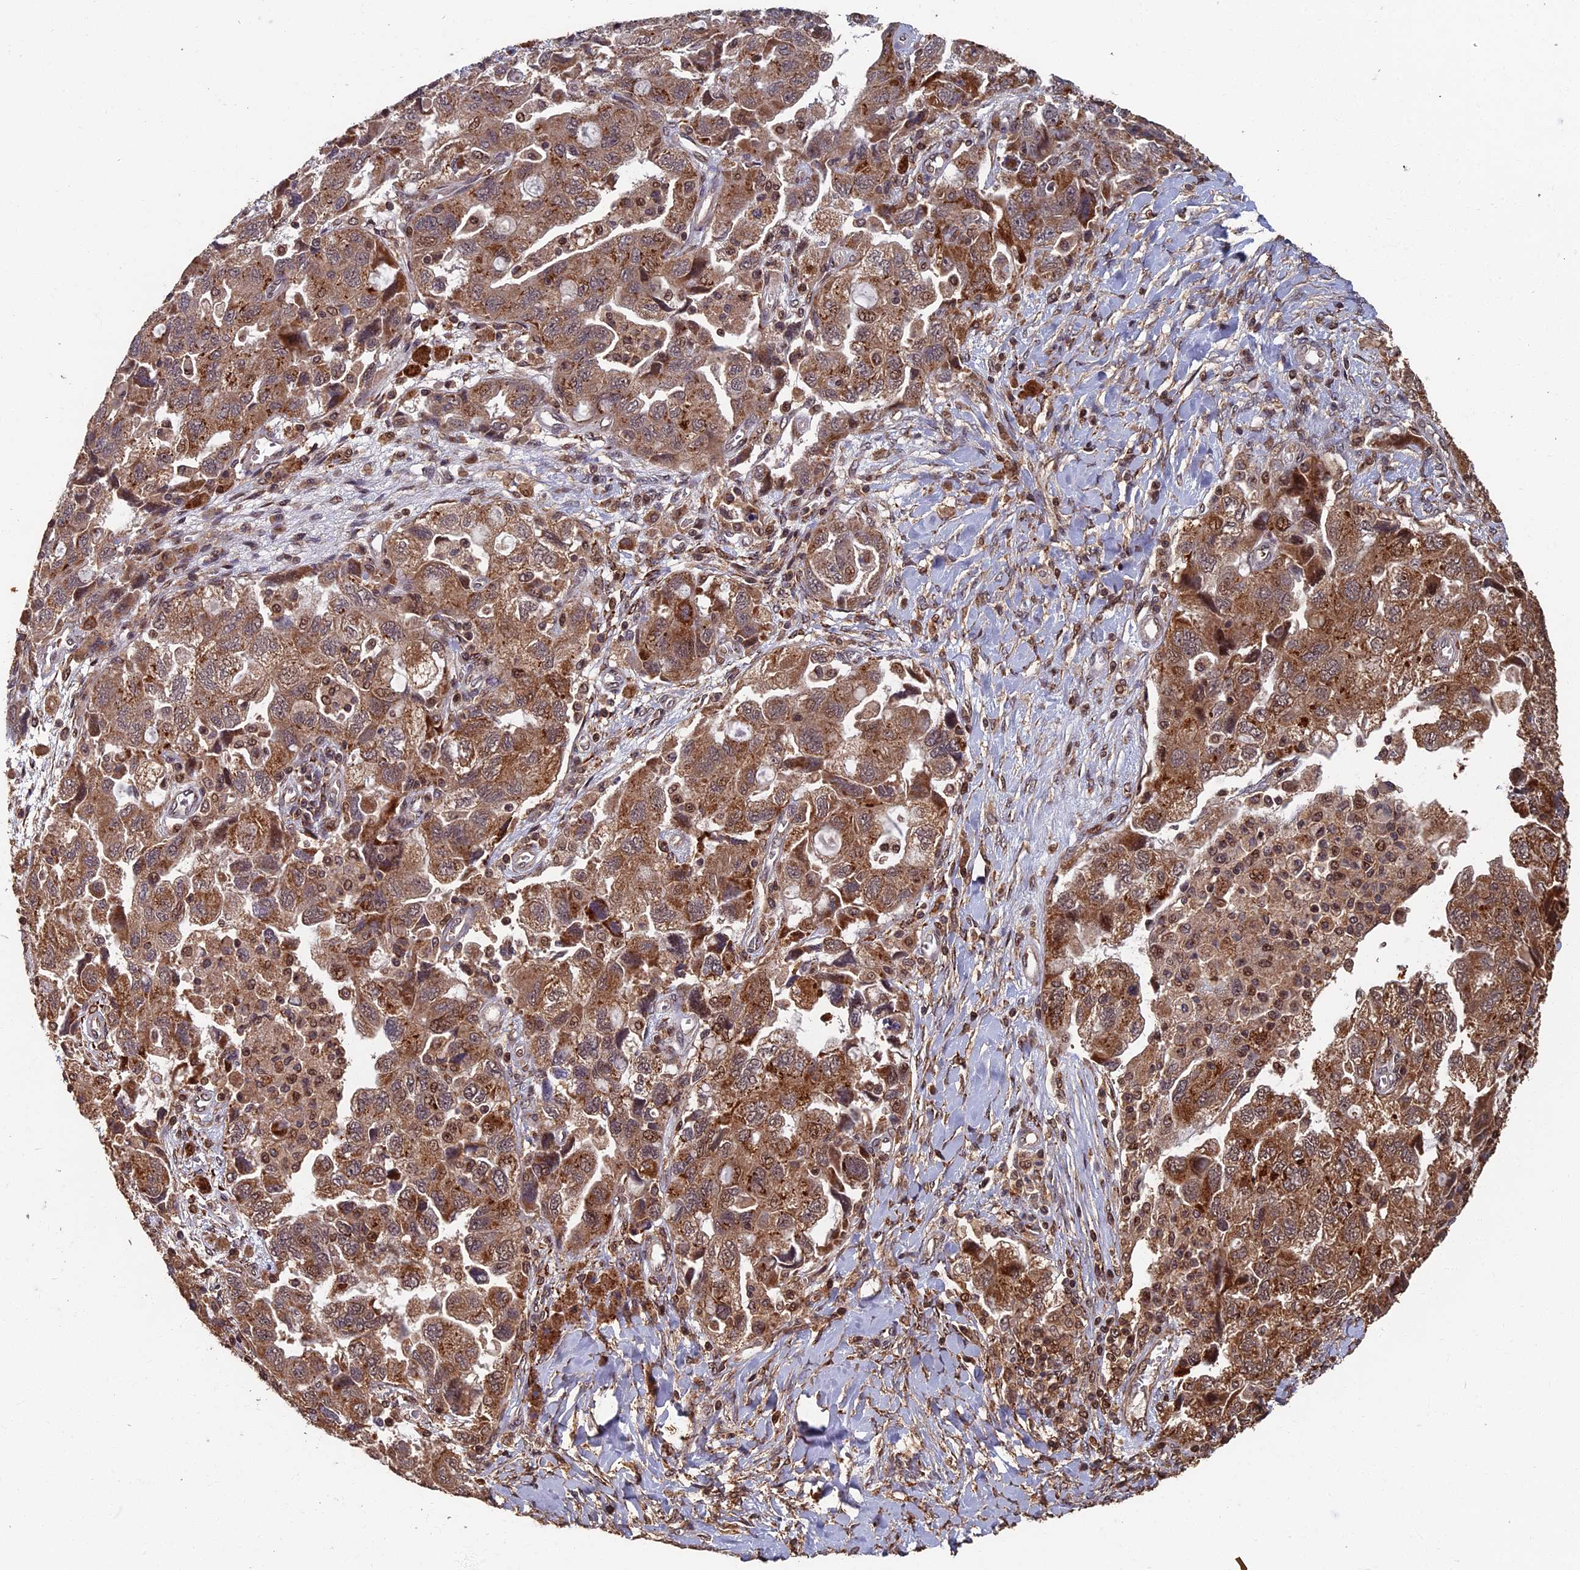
{"staining": {"intensity": "moderate", "quantity": ">75%", "location": "cytoplasmic/membranous,nuclear"}, "tissue": "ovarian cancer", "cell_type": "Tumor cells", "image_type": "cancer", "snomed": [{"axis": "morphology", "description": "Carcinoma, NOS"}, {"axis": "morphology", "description": "Cystadenocarcinoma, serous, NOS"}, {"axis": "topography", "description": "Ovary"}], "caption": "Carcinoma (ovarian) stained for a protein (brown) reveals moderate cytoplasmic/membranous and nuclear positive positivity in about >75% of tumor cells.", "gene": "RASGRF1", "patient": {"sex": "female", "age": 69}}